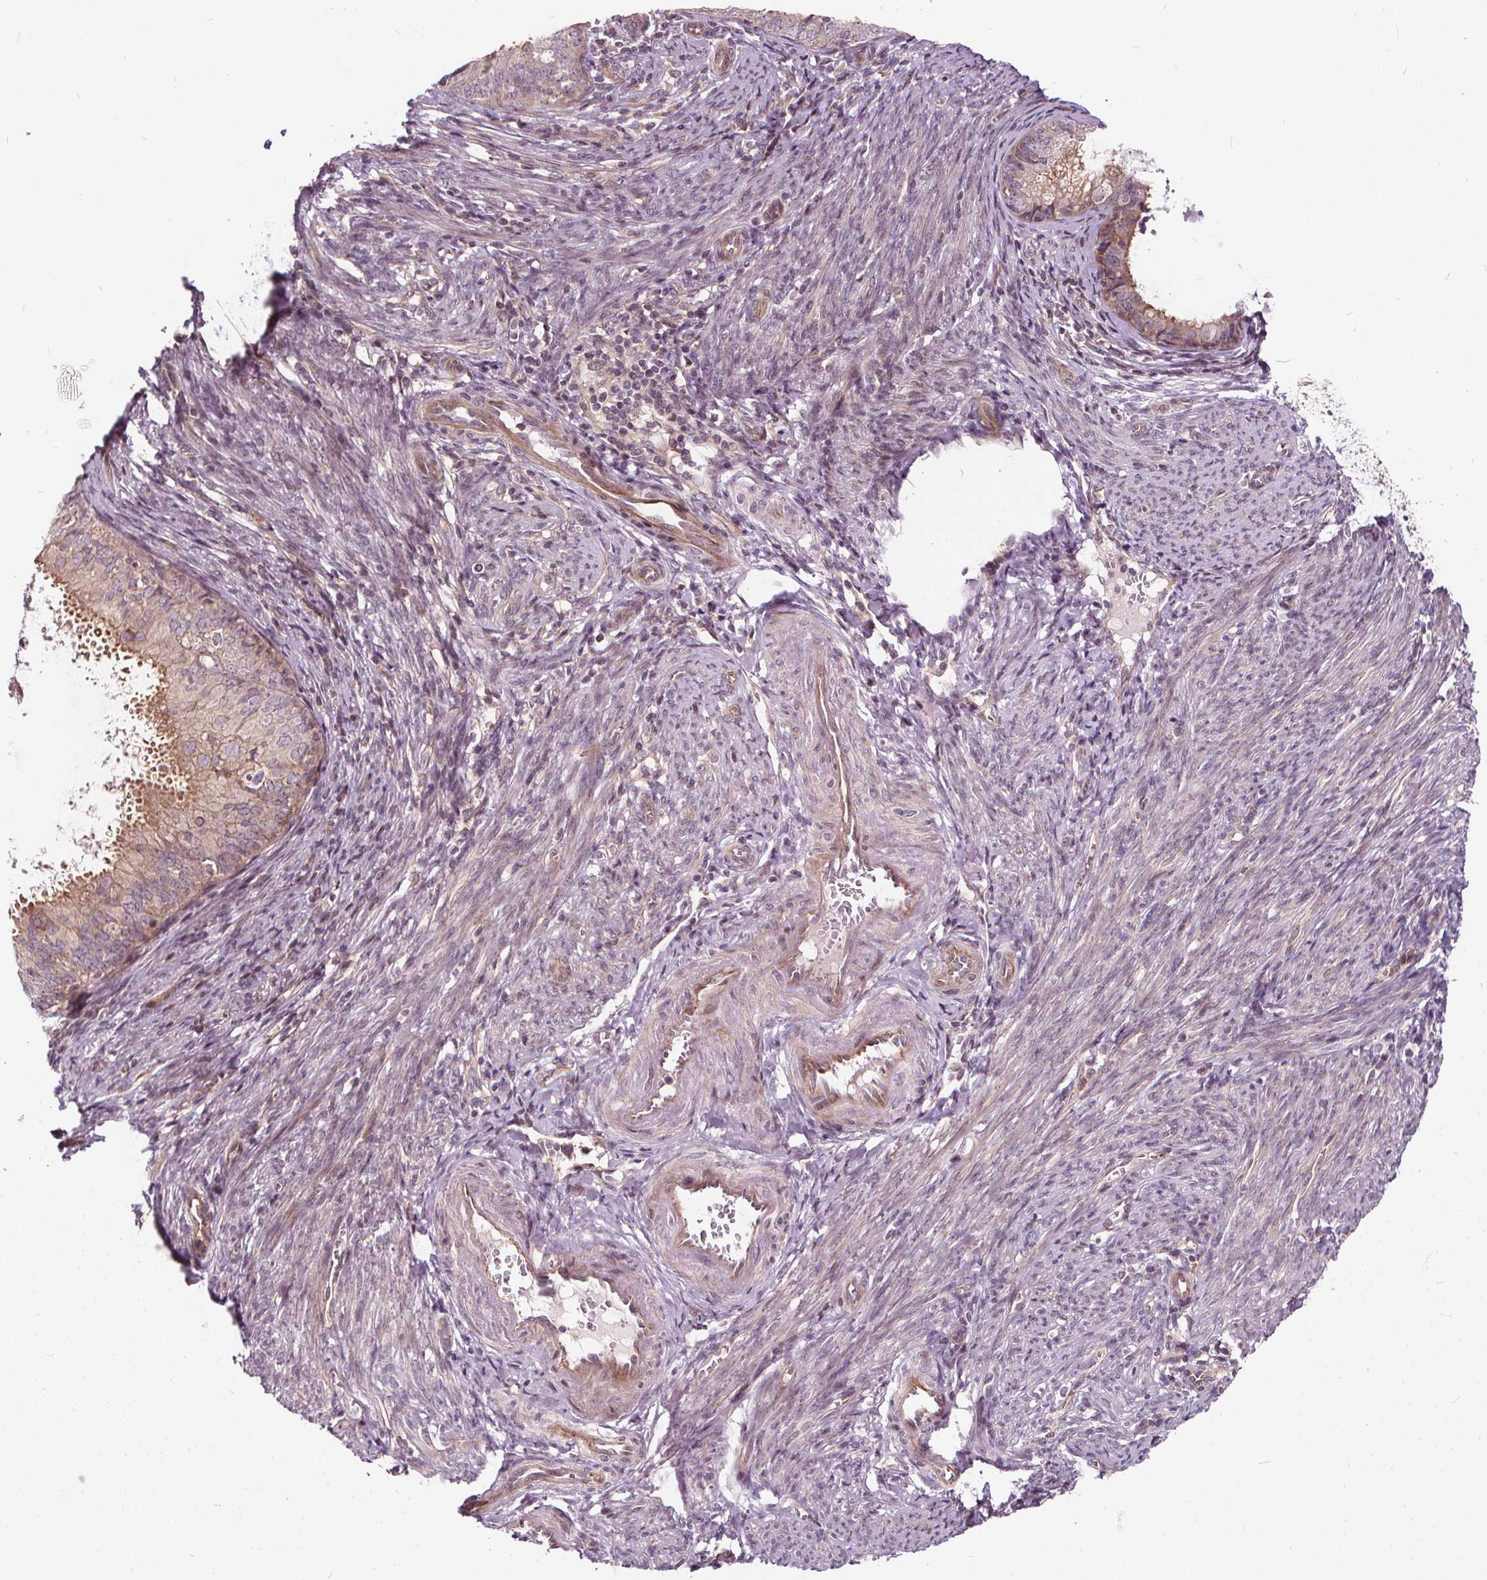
{"staining": {"intensity": "moderate", "quantity": "25%-75%", "location": "cytoplasmic/membranous"}, "tissue": "endometrial cancer", "cell_type": "Tumor cells", "image_type": "cancer", "snomed": [{"axis": "morphology", "description": "Adenocarcinoma, NOS"}, {"axis": "topography", "description": "Endometrium"}], "caption": "Immunohistochemical staining of adenocarcinoma (endometrial) shows medium levels of moderate cytoplasmic/membranous positivity in about 25%-75% of tumor cells. Ihc stains the protein of interest in brown and the nuclei are stained blue.", "gene": "INPP5E", "patient": {"sex": "female", "age": 57}}